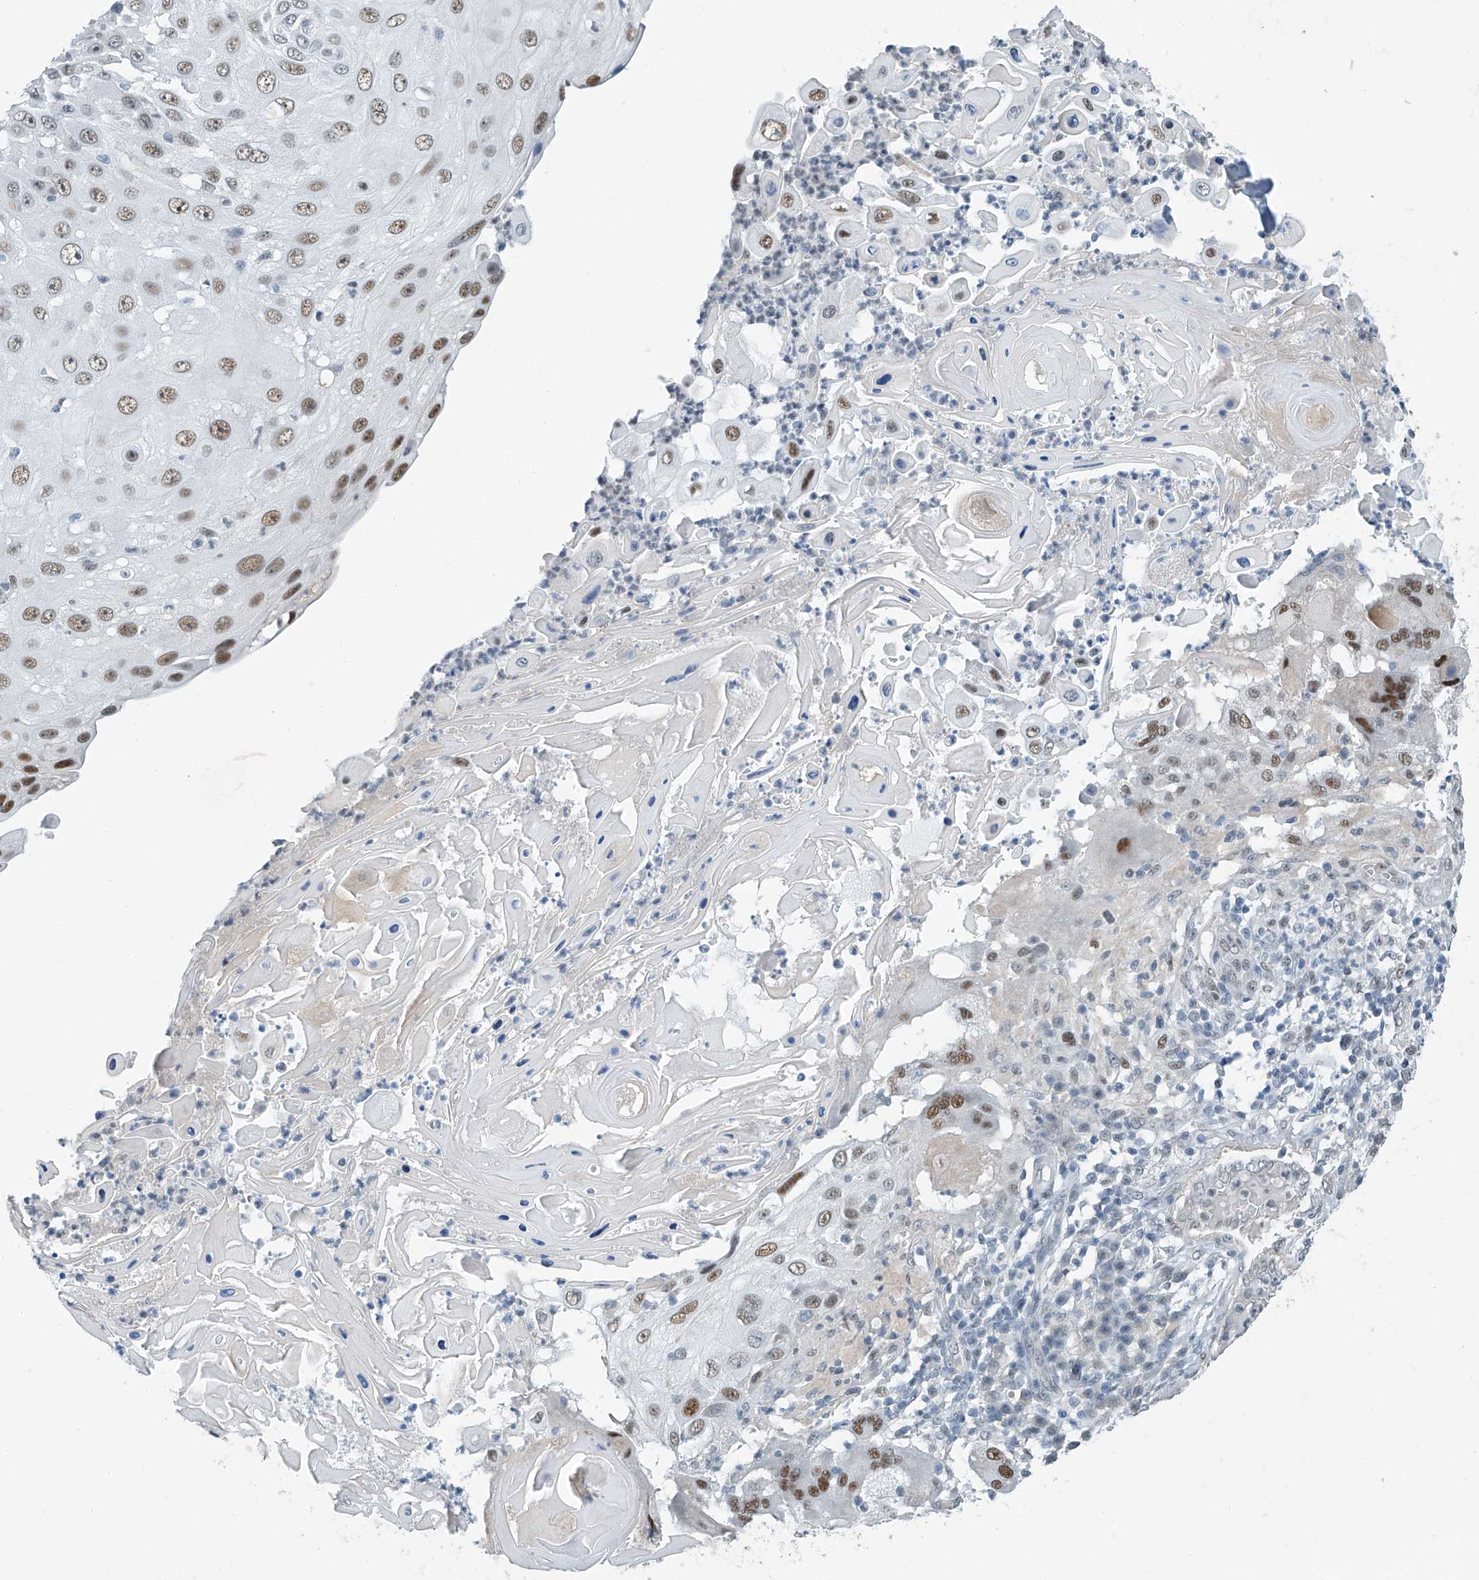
{"staining": {"intensity": "moderate", "quantity": ">75%", "location": "nuclear"}, "tissue": "skin cancer", "cell_type": "Tumor cells", "image_type": "cancer", "snomed": [{"axis": "morphology", "description": "Squamous cell carcinoma, NOS"}, {"axis": "topography", "description": "Skin"}], "caption": "The image reveals staining of squamous cell carcinoma (skin), revealing moderate nuclear protein positivity (brown color) within tumor cells.", "gene": "TAF8", "patient": {"sex": "female", "age": 44}}